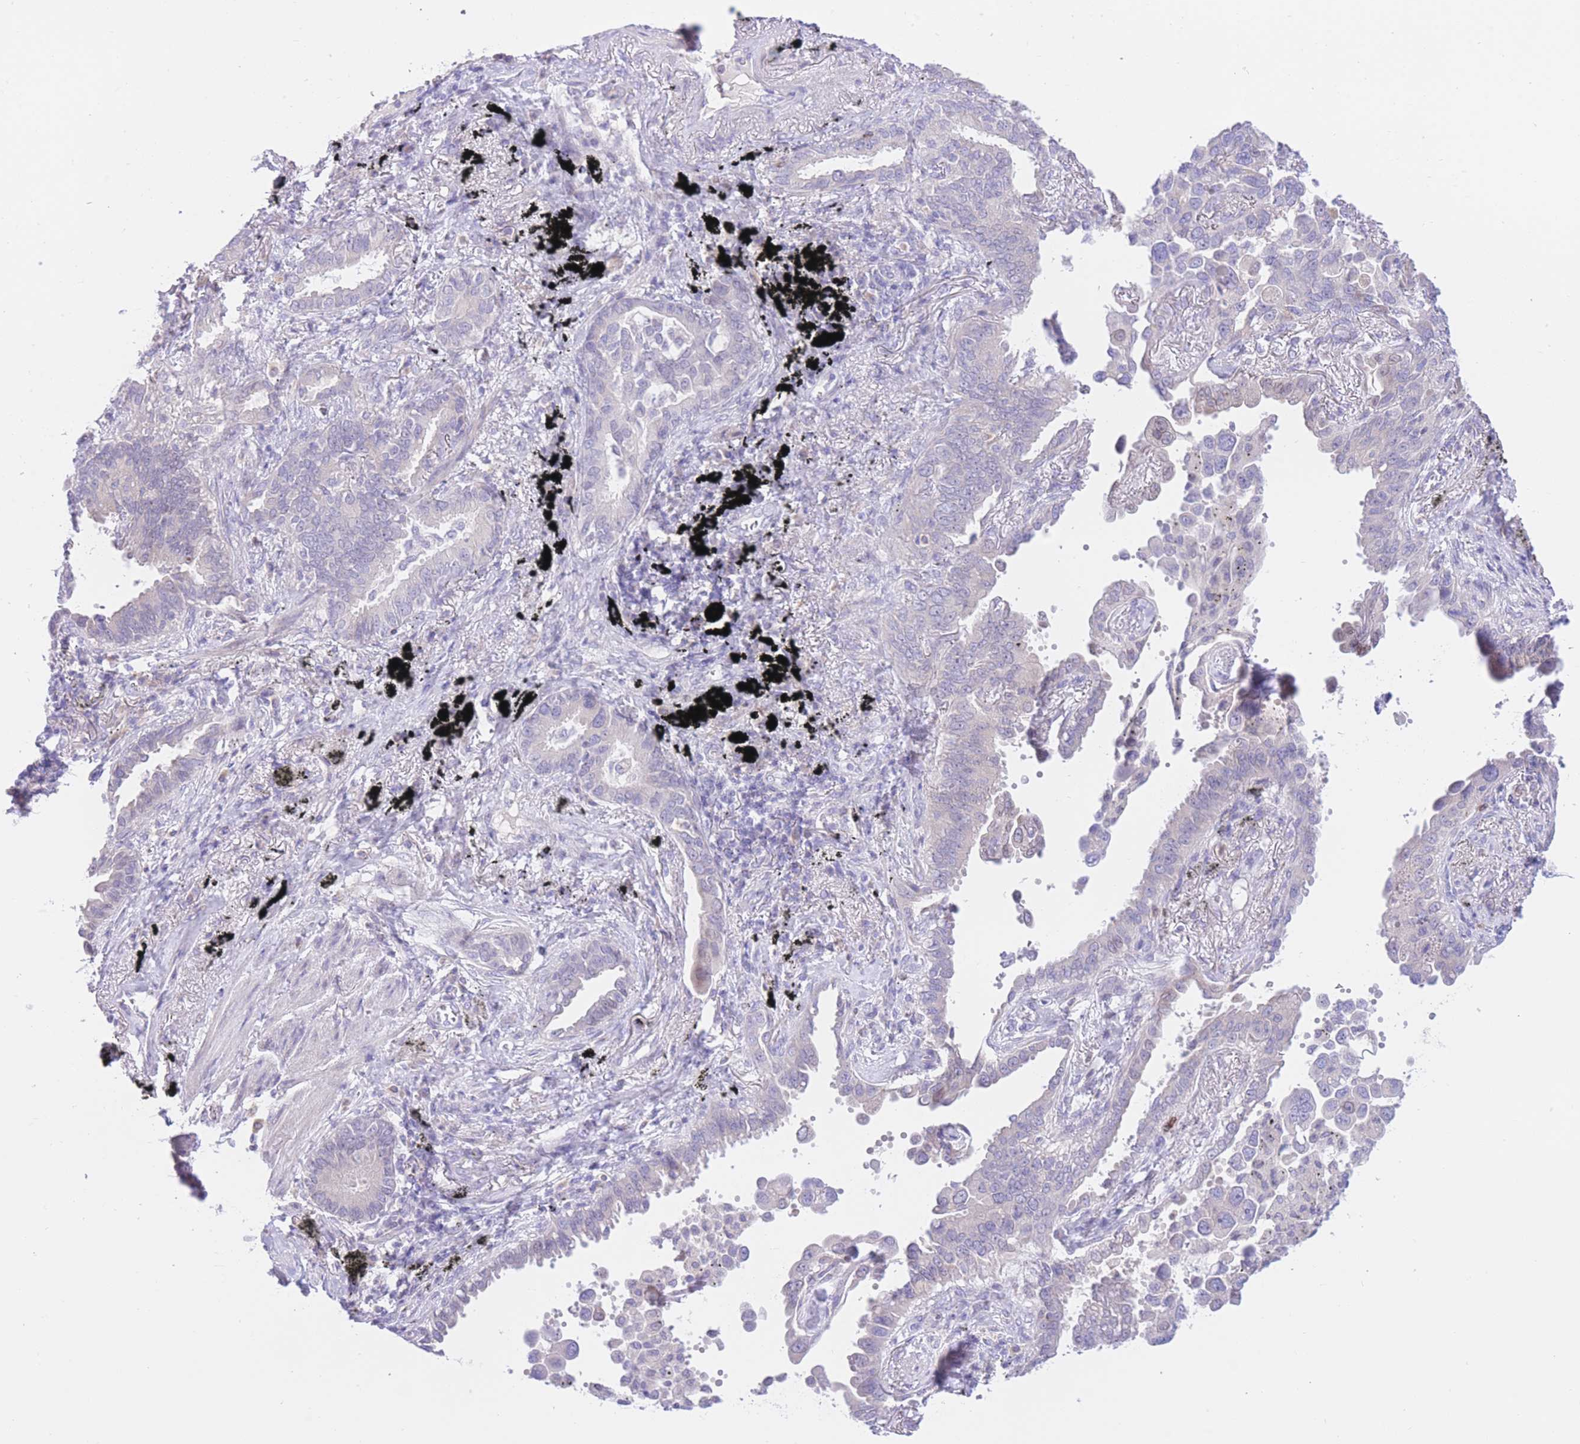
{"staining": {"intensity": "negative", "quantity": "none", "location": "none"}, "tissue": "lung cancer", "cell_type": "Tumor cells", "image_type": "cancer", "snomed": [{"axis": "morphology", "description": "Adenocarcinoma, NOS"}, {"axis": "topography", "description": "Lung"}], "caption": "IHC image of lung cancer stained for a protein (brown), which demonstrates no positivity in tumor cells.", "gene": "RPL39L", "patient": {"sex": "male", "age": 67}}